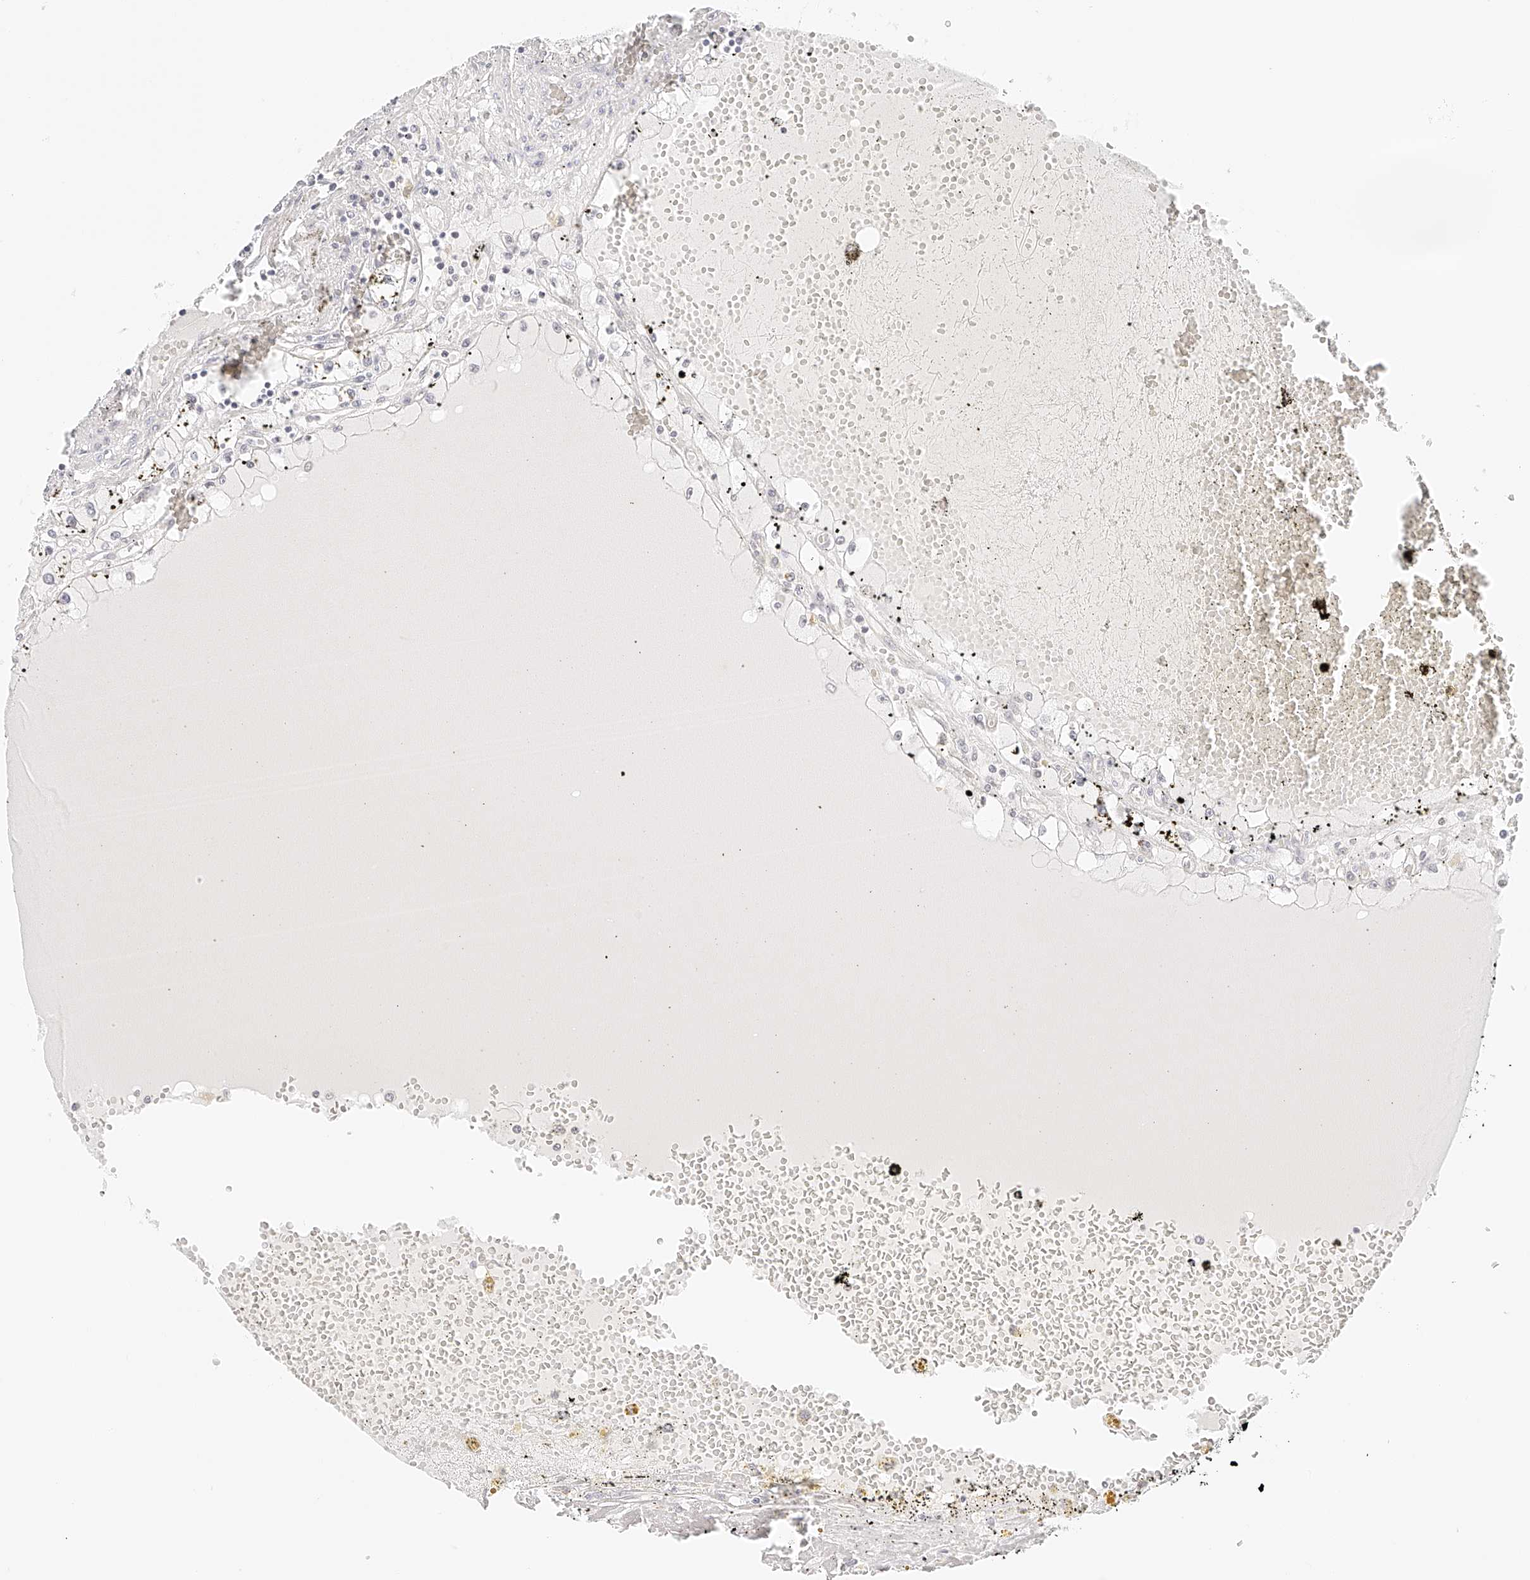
{"staining": {"intensity": "negative", "quantity": "none", "location": "none"}, "tissue": "renal cancer", "cell_type": "Tumor cells", "image_type": "cancer", "snomed": [{"axis": "morphology", "description": "Adenocarcinoma, NOS"}, {"axis": "topography", "description": "Kidney"}], "caption": "Immunohistochemistry of human renal cancer (adenocarcinoma) exhibits no staining in tumor cells.", "gene": "ZFP69", "patient": {"sex": "male", "age": 56}}